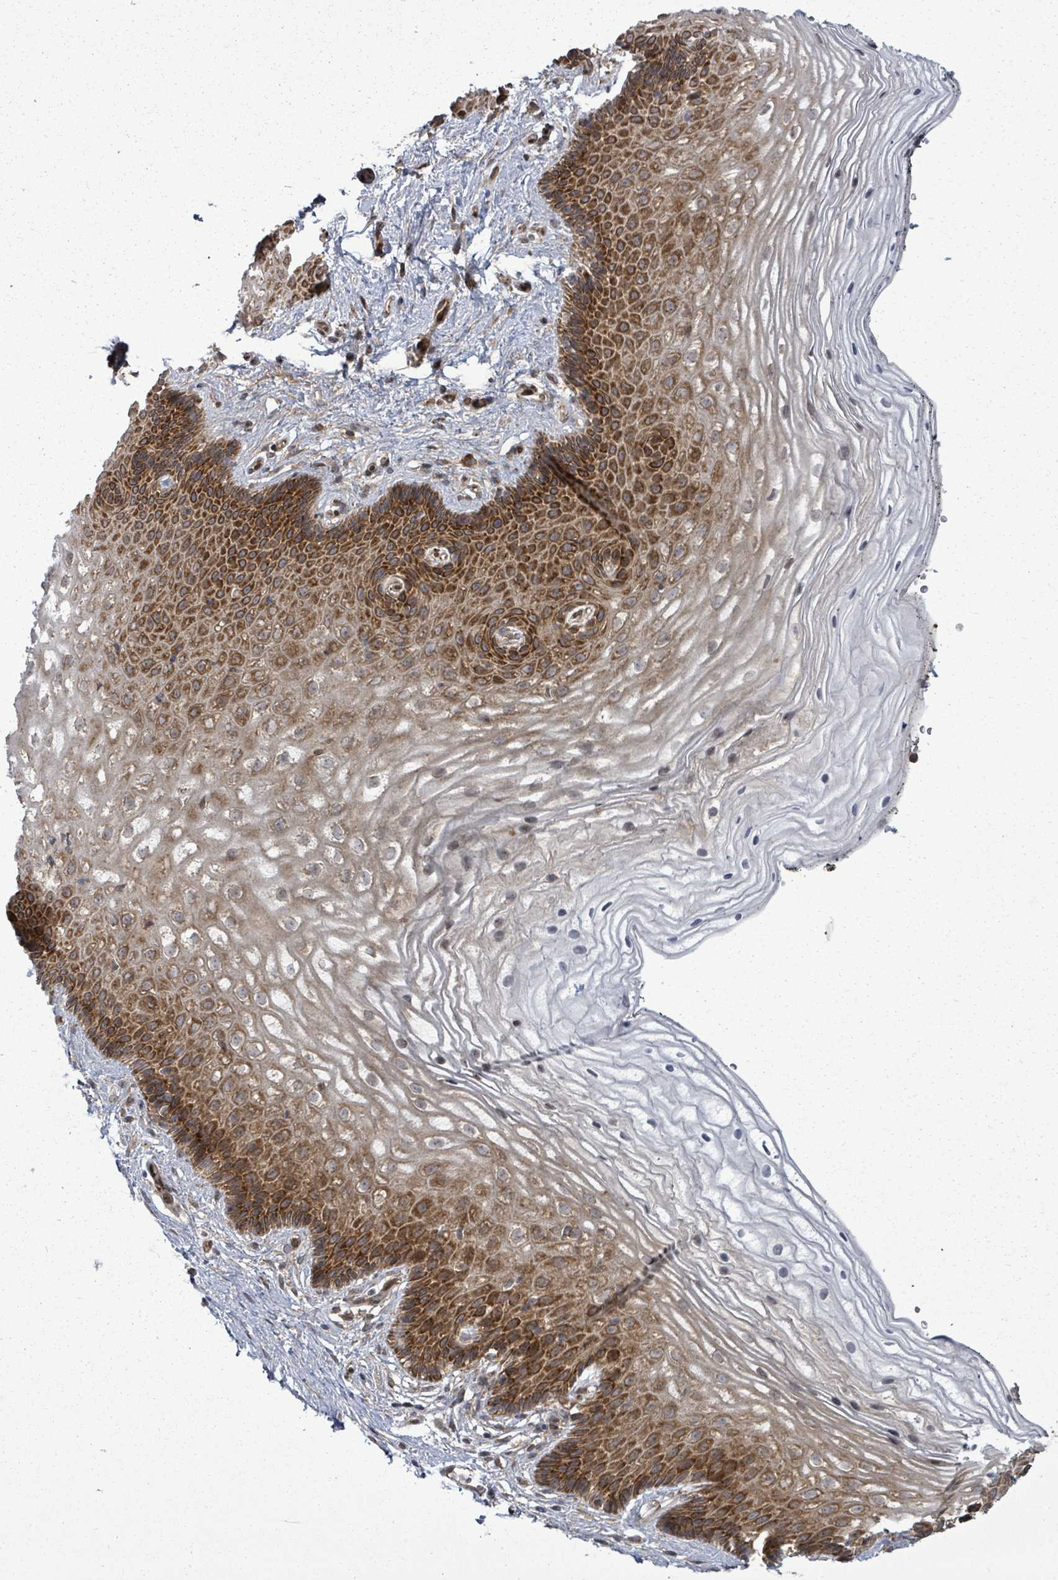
{"staining": {"intensity": "strong", "quantity": ">75%", "location": "cytoplasmic/membranous"}, "tissue": "vagina", "cell_type": "Squamous epithelial cells", "image_type": "normal", "snomed": [{"axis": "morphology", "description": "Normal tissue, NOS"}, {"axis": "topography", "description": "Vagina"}], "caption": "Immunohistochemical staining of benign vagina shows strong cytoplasmic/membranous protein staining in about >75% of squamous epithelial cells. The staining is performed using DAB (3,3'-diaminobenzidine) brown chromogen to label protein expression. The nuclei are counter-stained blue using hematoxylin.", "gene": "EIF3CL", "patient": {"sex": "female", "age": 47}}